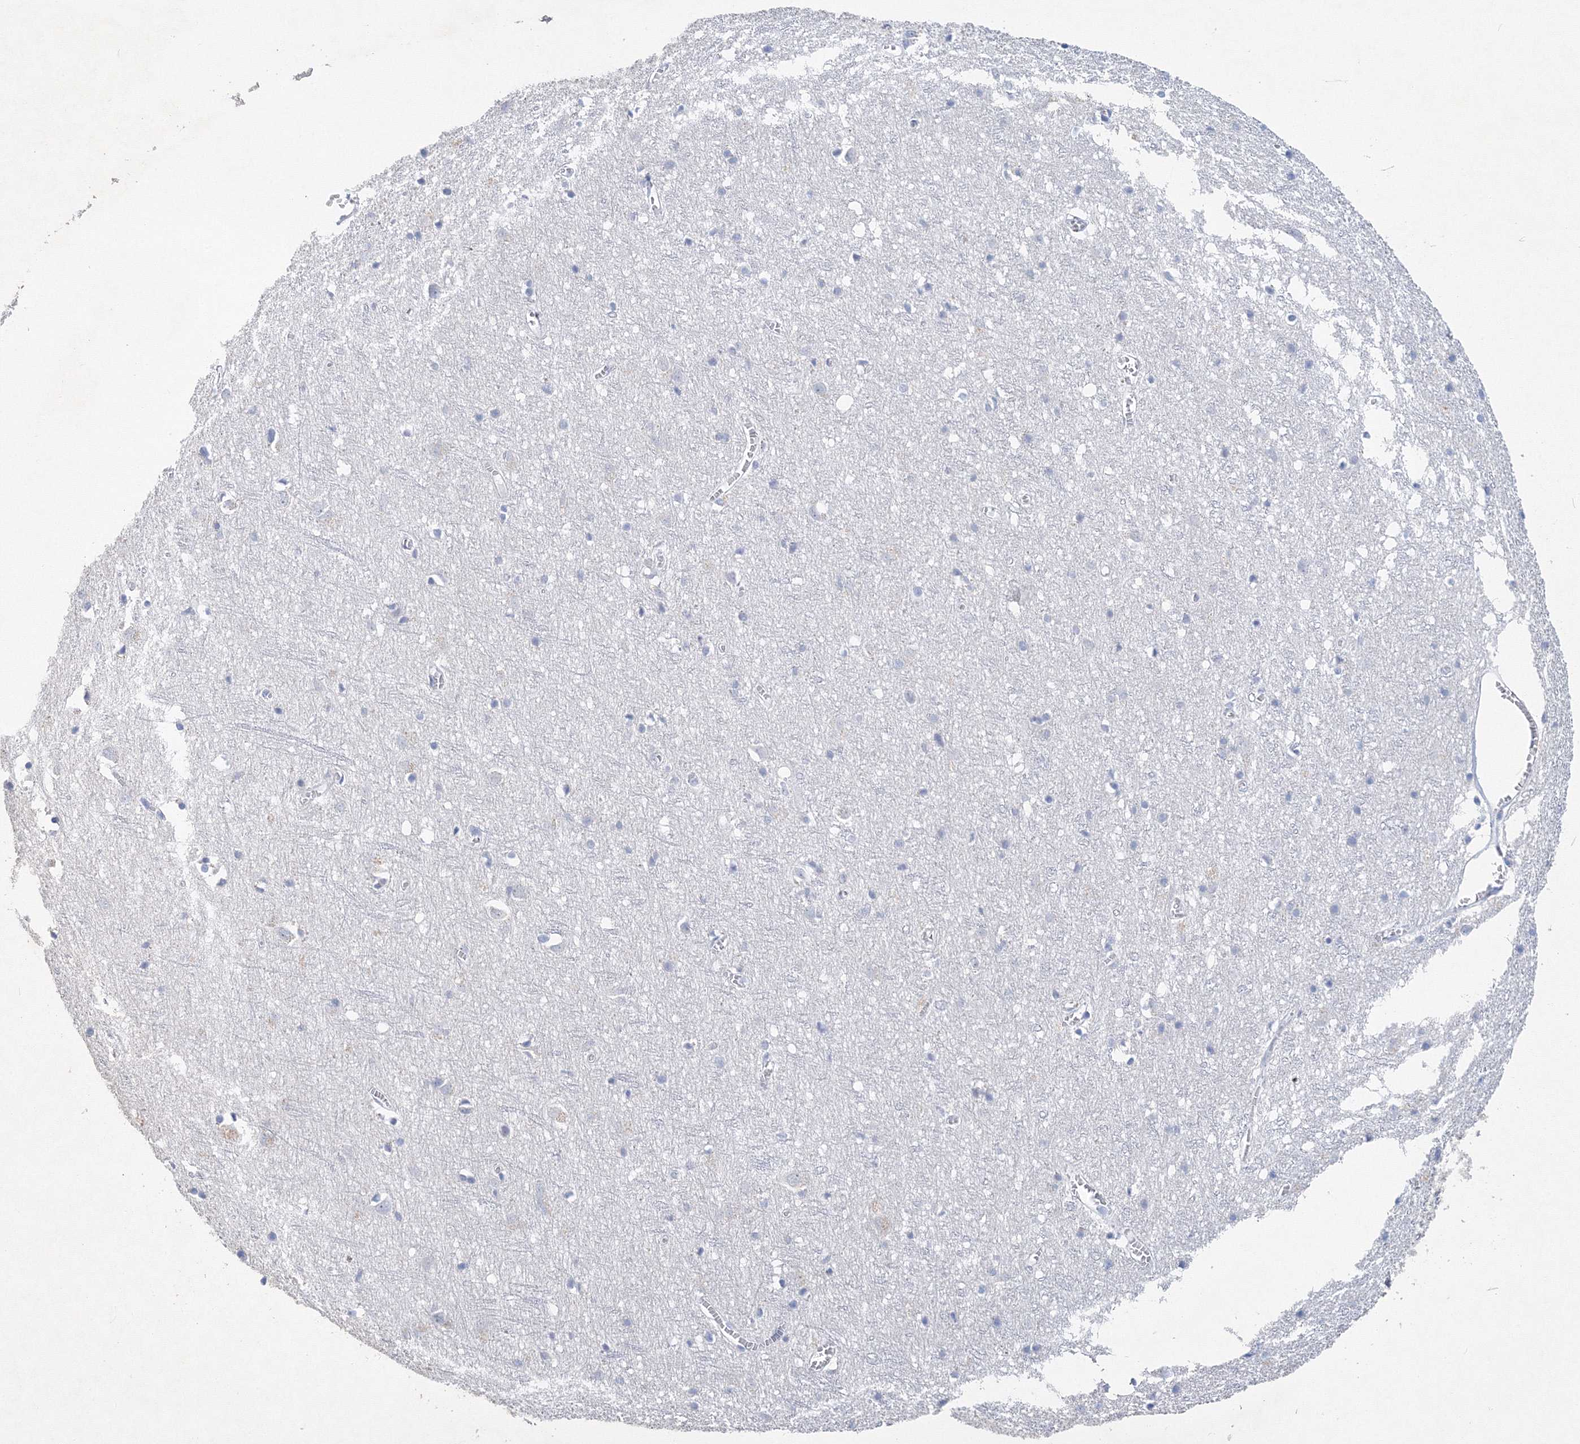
{"staining": {"intensity": "negative", "quantity": "none", "location": "none"}, "tissue": "cerebral cortex", "cell_type": "Endothelial cells", "image_type": "normal", "snomed": [{"axis": "morphology", "description": "Normal tissue, NOS"}, {"axis": "topography", "description": "Cerebral cortex"}], "caption": "Histopathology image shows no protein positivity in endothelial cells of unremarkable cerebral cortex.", "gene": "OSBPL6", "patient": {"sex": "female", "age": 64}}